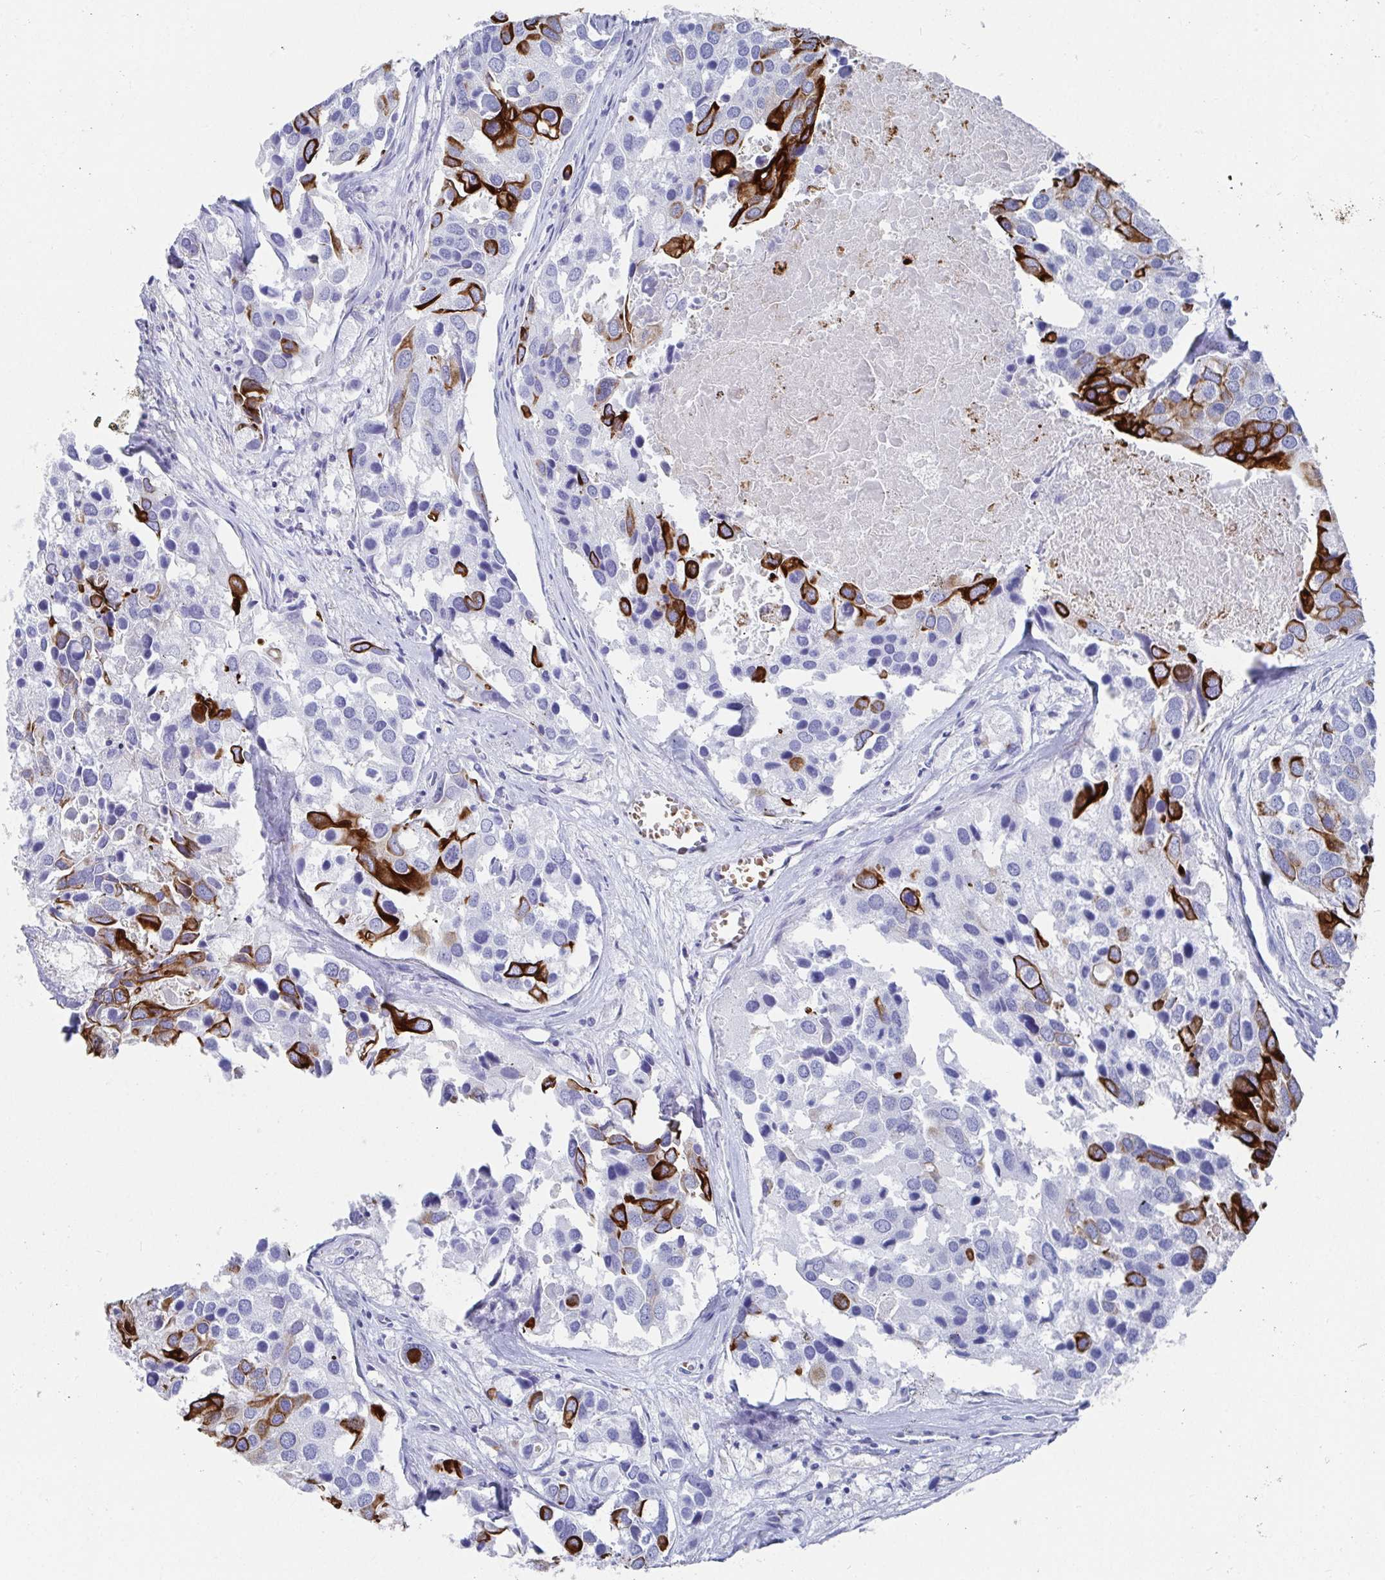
{"staining": {"intensity": "strong", "quantity": "<25%", "location": "cytoplasmic/membranous"}, "tissue": "breast cancer", "cell_type": "Tumor cells", "image_type": "cancer", "snomed": [{"axis": "morphology", "description": "Duct carcinoma"}, {"axis": "topography", "description": "Breast"}], "caption": "A histopathology image of human breast invasive ductal carcinoma stained for a protein shows strong cytoplasmic/membranous brown staining in tumor cells.", "gene": "CLDN8", "patient": {"sex": "female", "age": 83}}